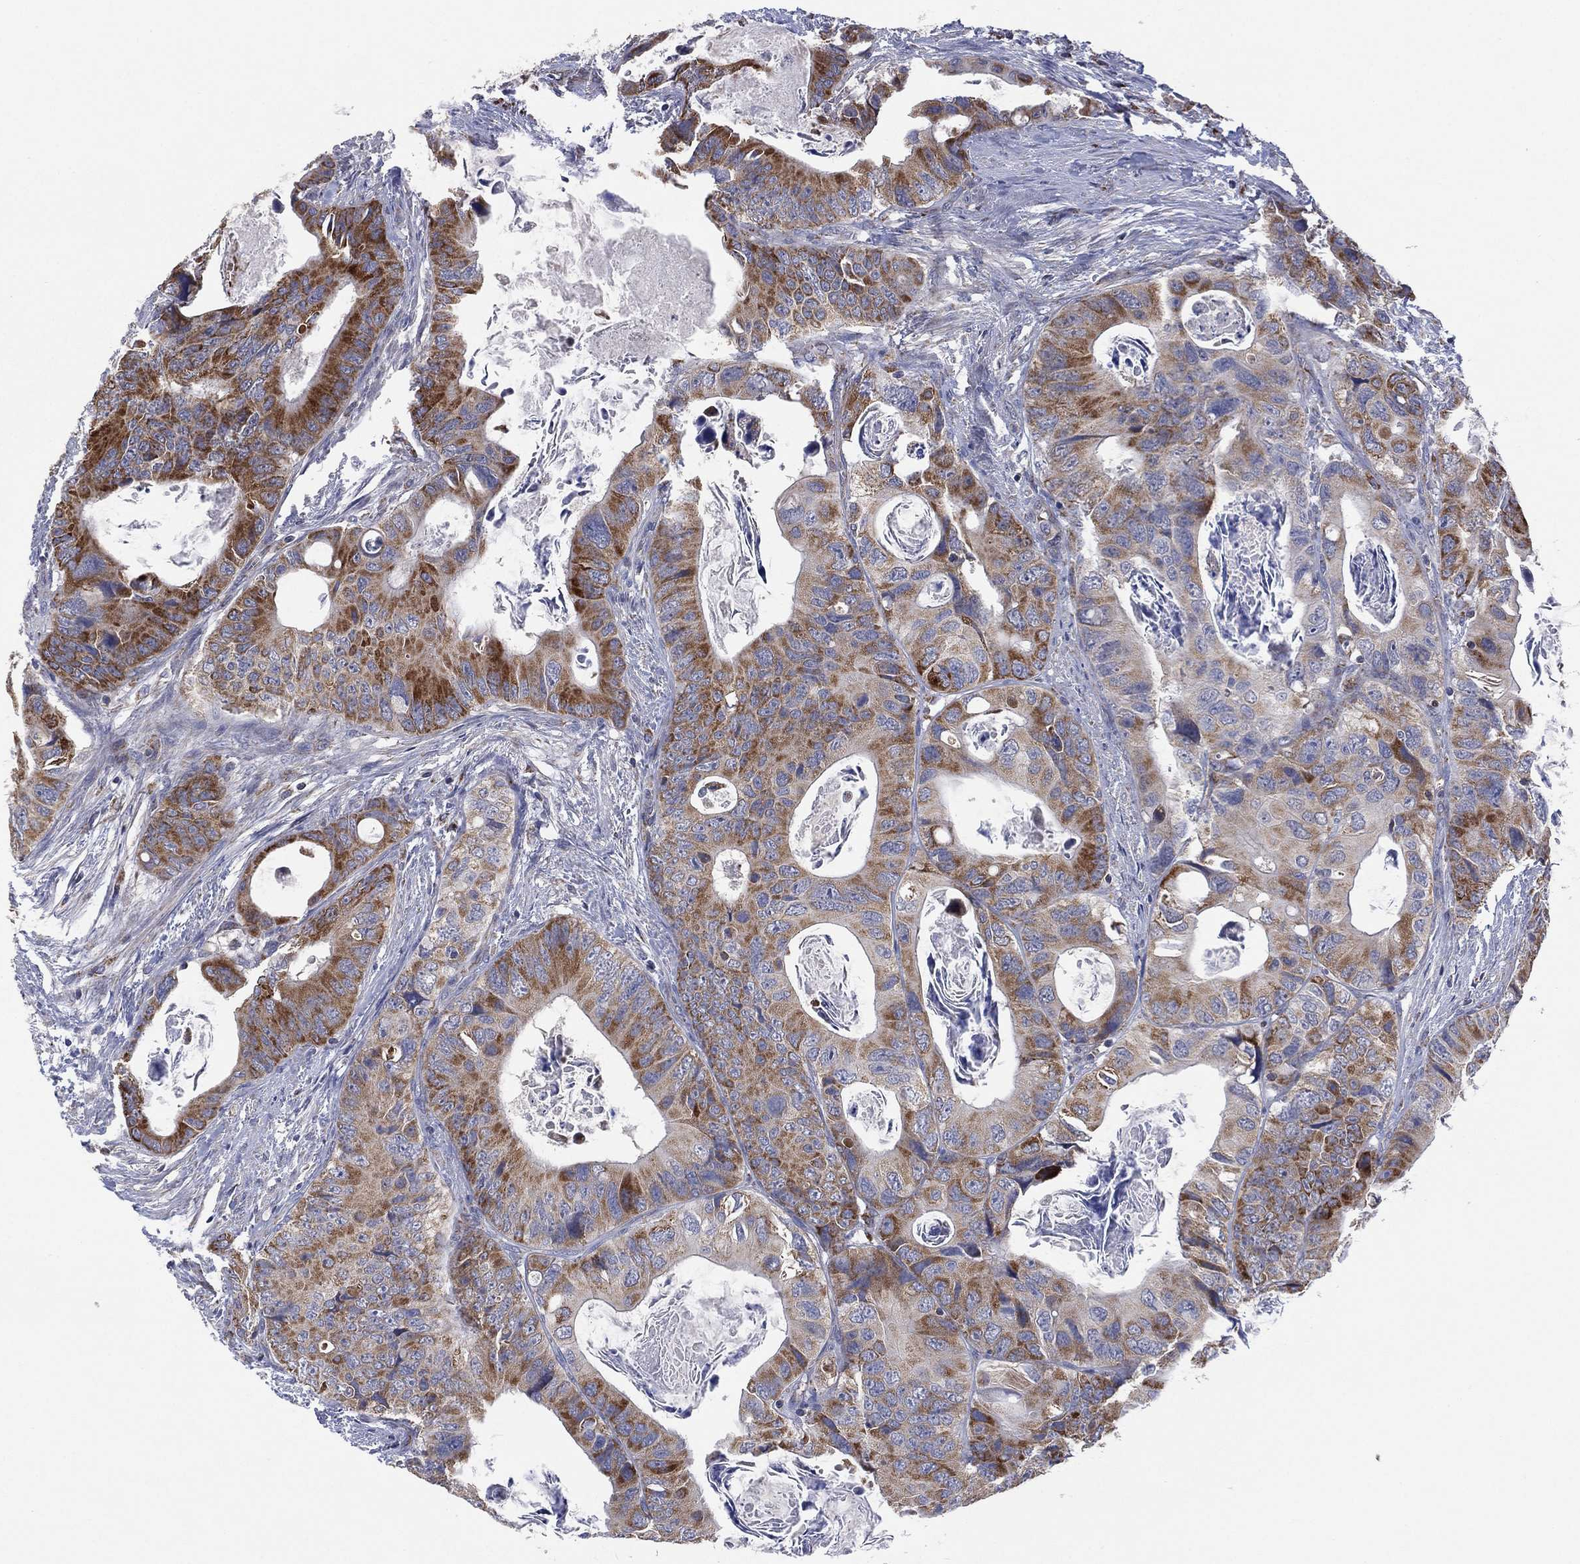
{"staining": {"intensity": "strong", "quantity": "25%-75%", "location": "cytoplasmic/membranous"}, "tissue": "colorectal cancer", "cell_type": "Tumor cells", "image_type": "cancer", "snomed": [{"axis": "morphology", "description": "Adenocarcinoma, NOS"}, {"axis": "topography", "description": "Rectum"}], "caption": "Protein expression analysis of colorectal cancer shows strong cytoplasmic/membranous expression in approximately 25%-75% of tumor cells.", "gene": "PPP2R5A", "patient": {"sex": "male", "age": 64}}